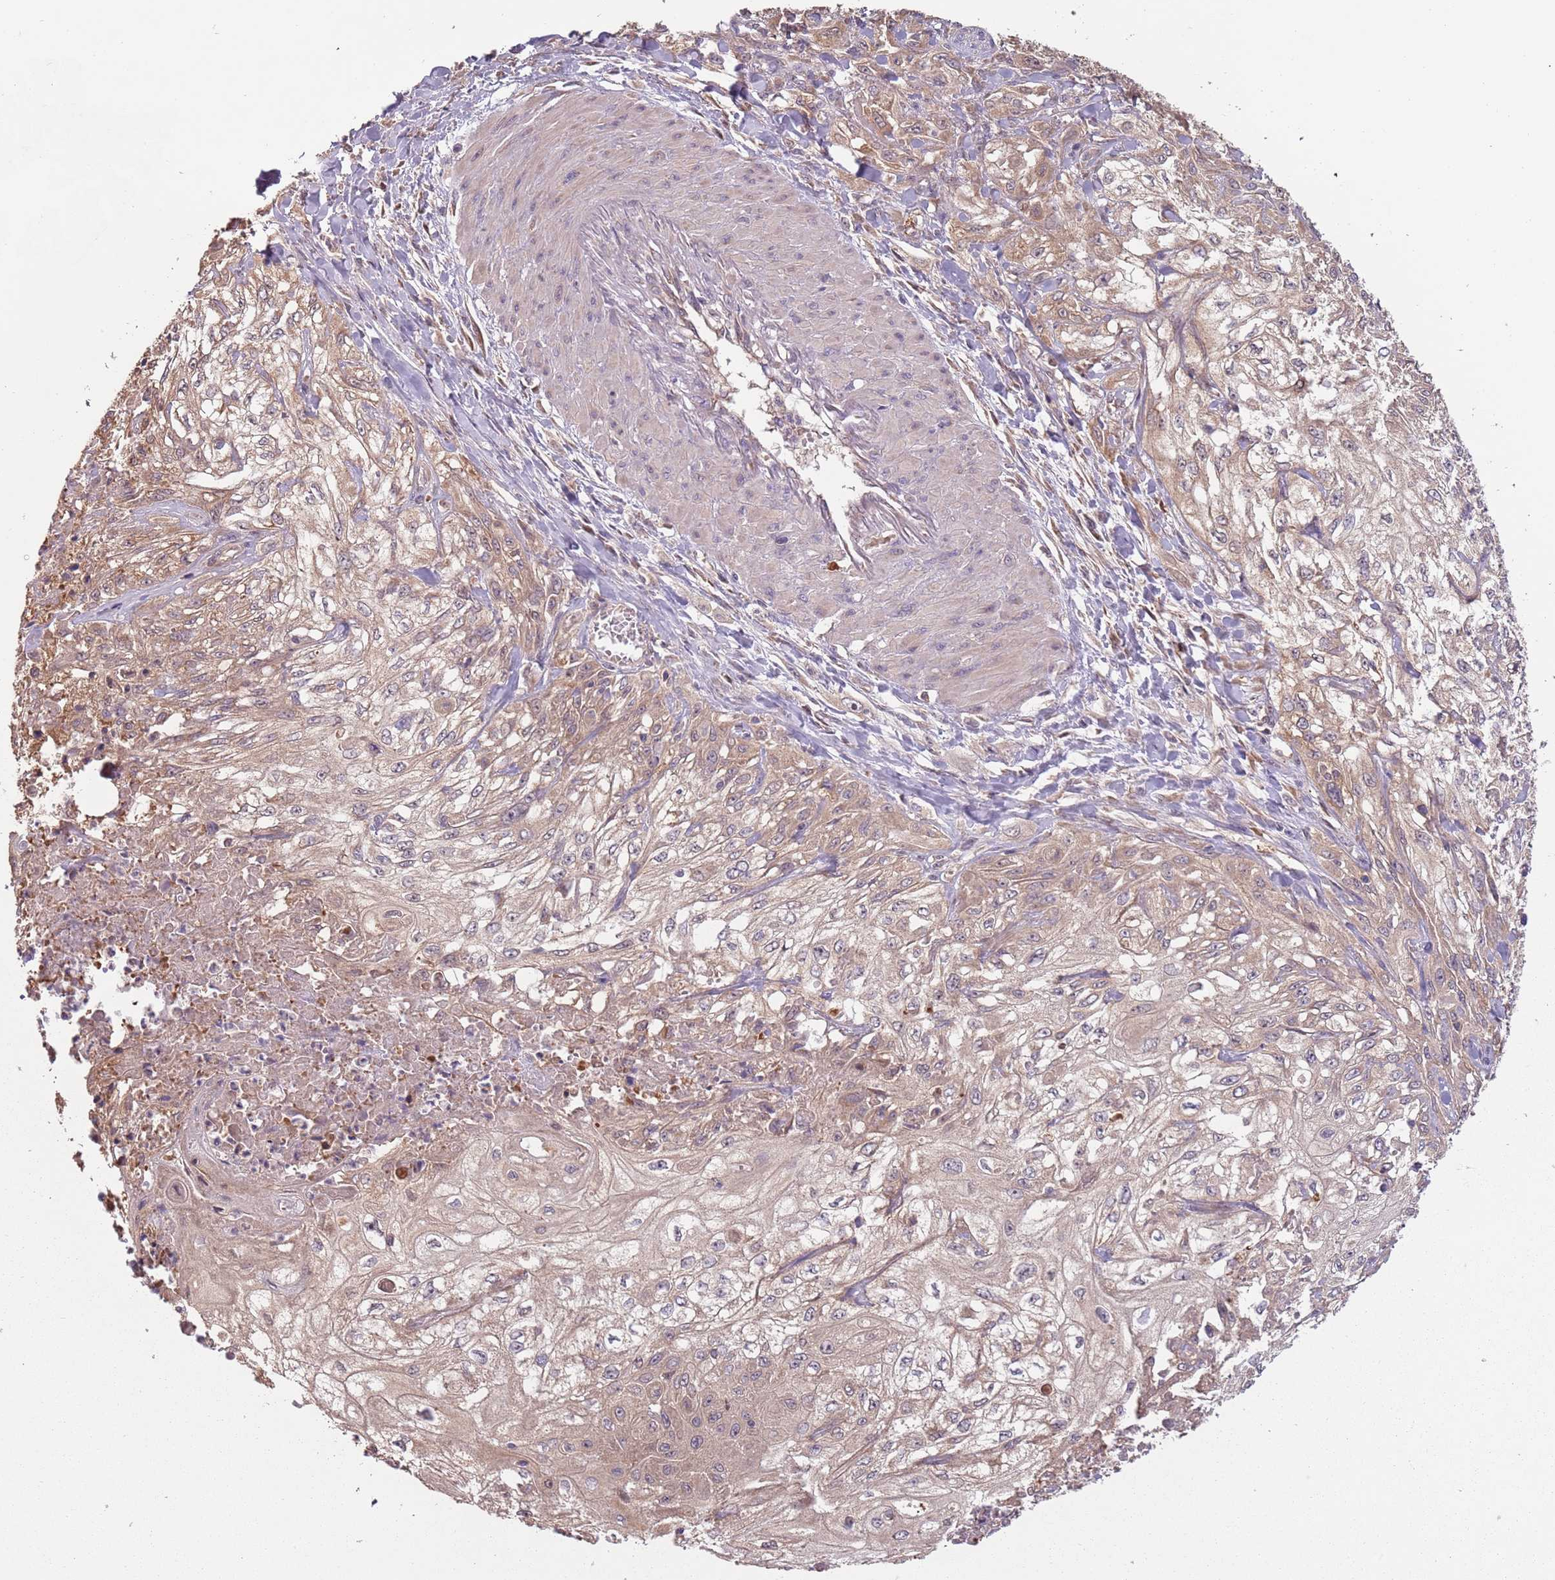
{"staining": {"intensity": "moderate", "quantity": ">75%", "location": "cytoplasmic/membranous"}, "tissue": "skin cancer", "cell_type": "Tumor cells", "image_type": "cancer", "snomed": [{"axis": "morphology", "description": "Squamous cell carcinoma, NOS"}, {"axis": "morphology", "description": "Squamous cell carcinoma, metastatic, NOS"}, {"axis": "topography", "description": "Skin"}, {"axis": "topography", "description": "Lymph node"}], "caption": "The micrograph shows a brown stain indicating the presence of a protein in the cytoplasmic/membranous of tumor cells in skin cancer.", "gene": "FECH", "patient": {"sex": "male", "age": 75}}